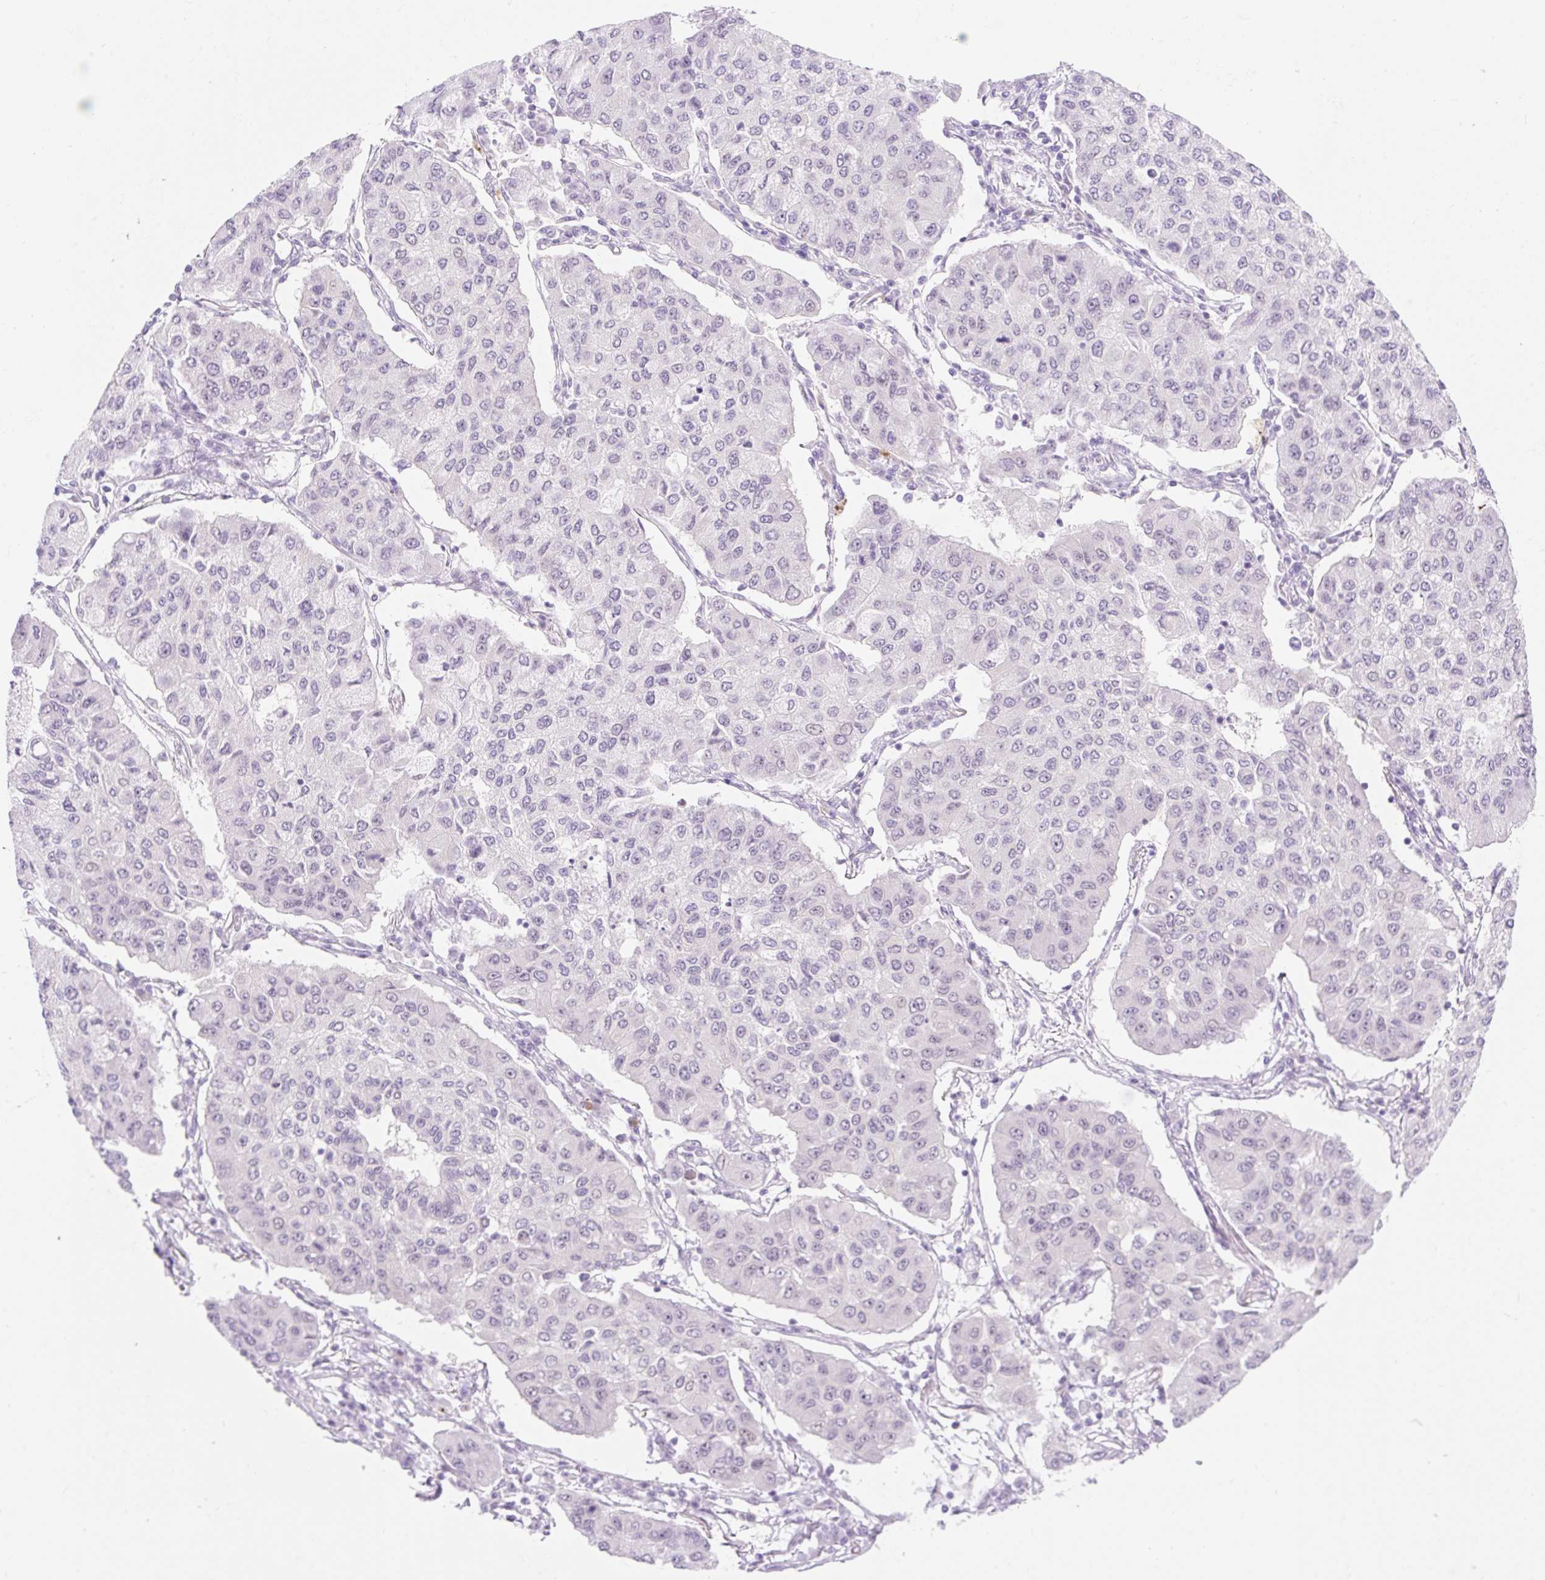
{"staining": {"intensity": "negative", "quantity": "none", "location": "none"}, "tissue": "lung cancer", "cell_type": "Tumor cells", "image_type": "cancer", "snomed": [{"axis": "morphology", "description": "Squamous cell carcinoma, NOS"}, {"axis": "topography", "description": "Lung"}], "caption": "DAB (3,3'-diaminobenzidine) immunohistochemical staining of lung cancer (squamous cell carcinoma) shows no significant expression in tumor cells. (DAB (3,3'-diaminobenzidine) immunohistochemistry, high magnification).", "gene": "H2BW1", "patient": {"sex": "male", "age": 74}}